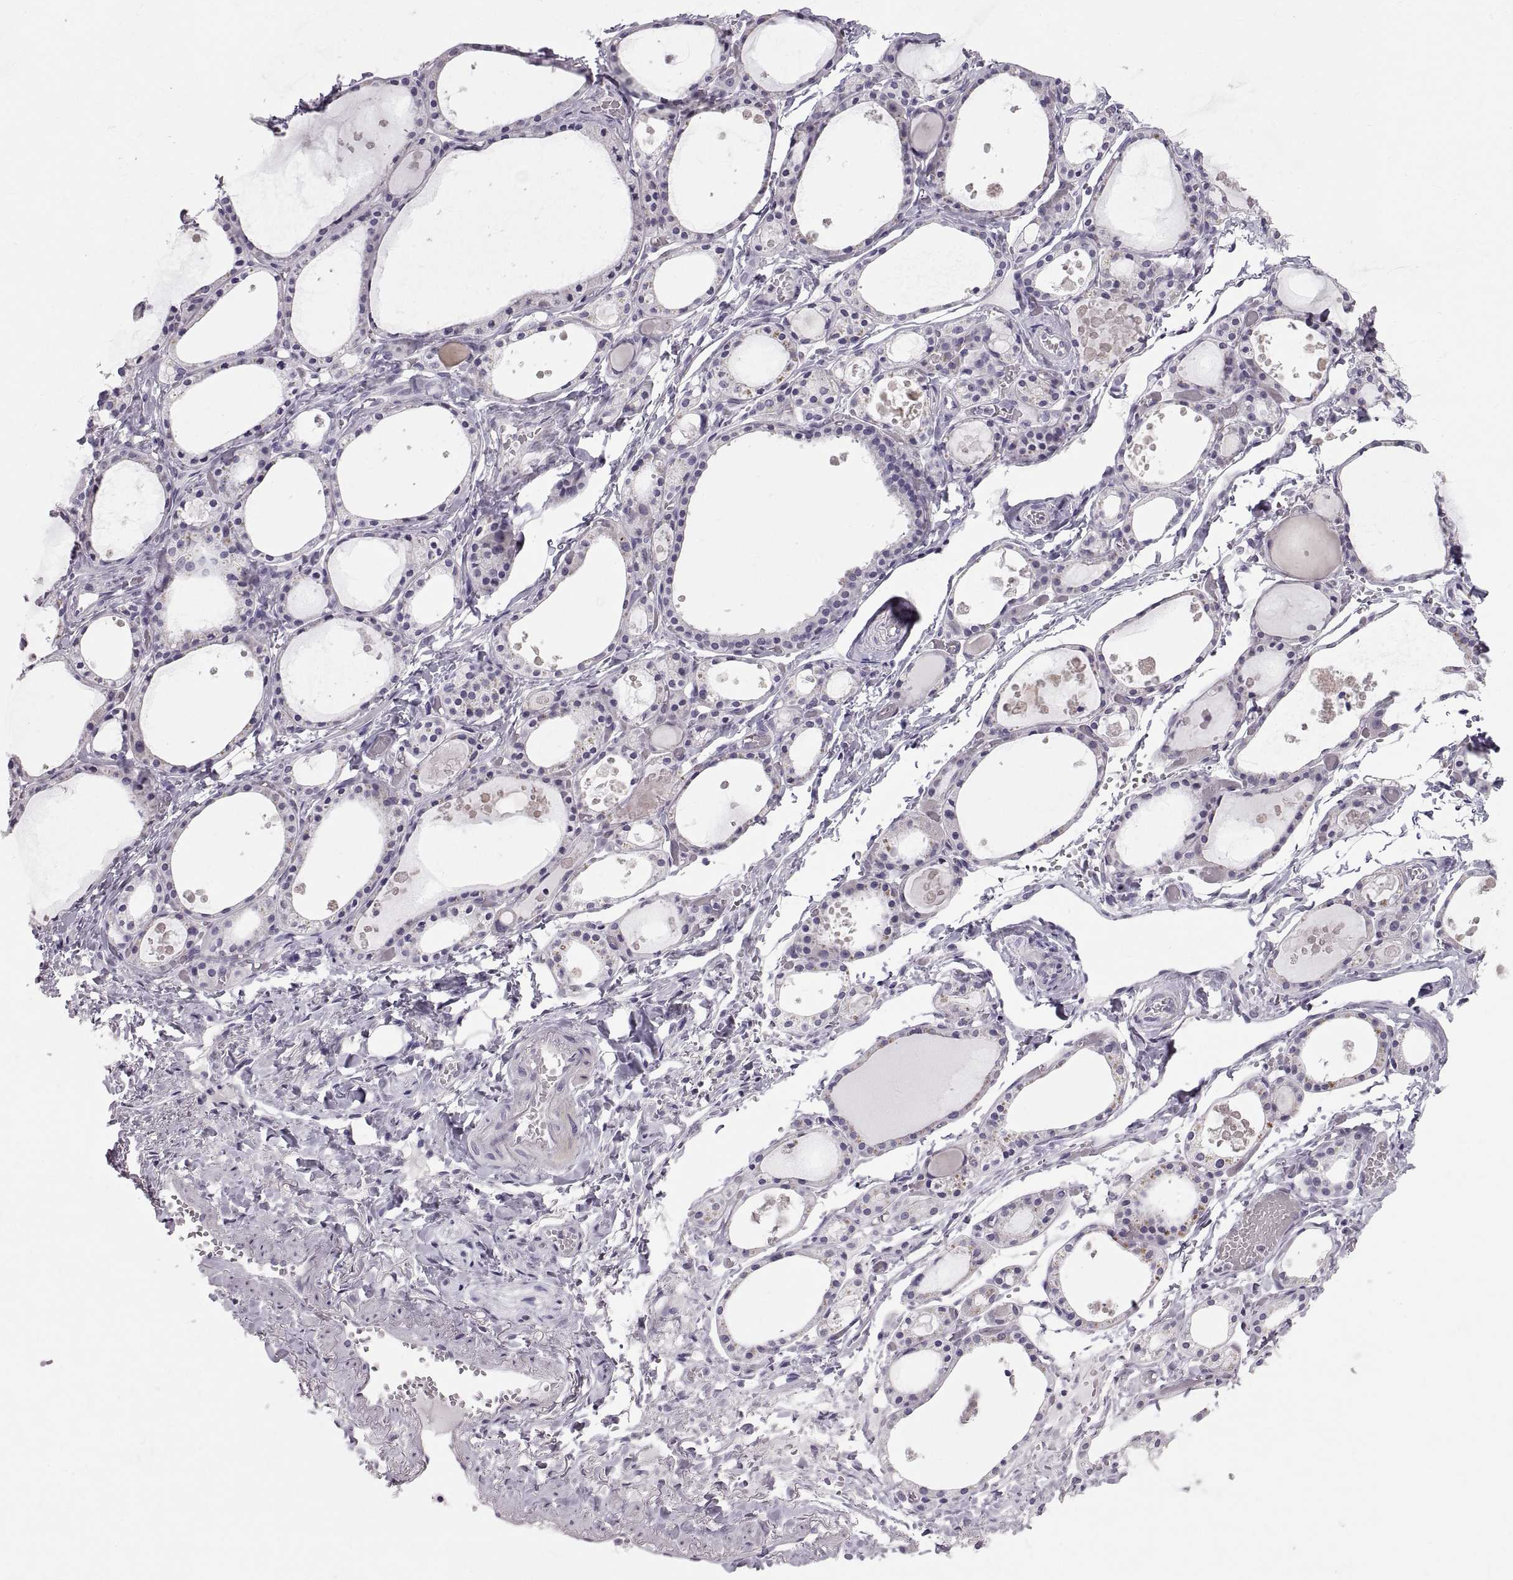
{"staining": {"intensity": "negative", "quantity": "none", "location": "none"}, "tissue": "thyroid gland", "cell_type": "Glandular cells", "image_type": "normal", "snomed": [{"axis": "morphology", "description": "Normal tissue, NOS"}, {"axis": "topography", "description": "Thyroid gland"}], "caption": "A high-resolution image shows IHC staining of benign thyroid gland, which exhibits no significant staining in glandular cells.", "gene": "SPACDR", "patient": {"sex": "male", "age": 68}}